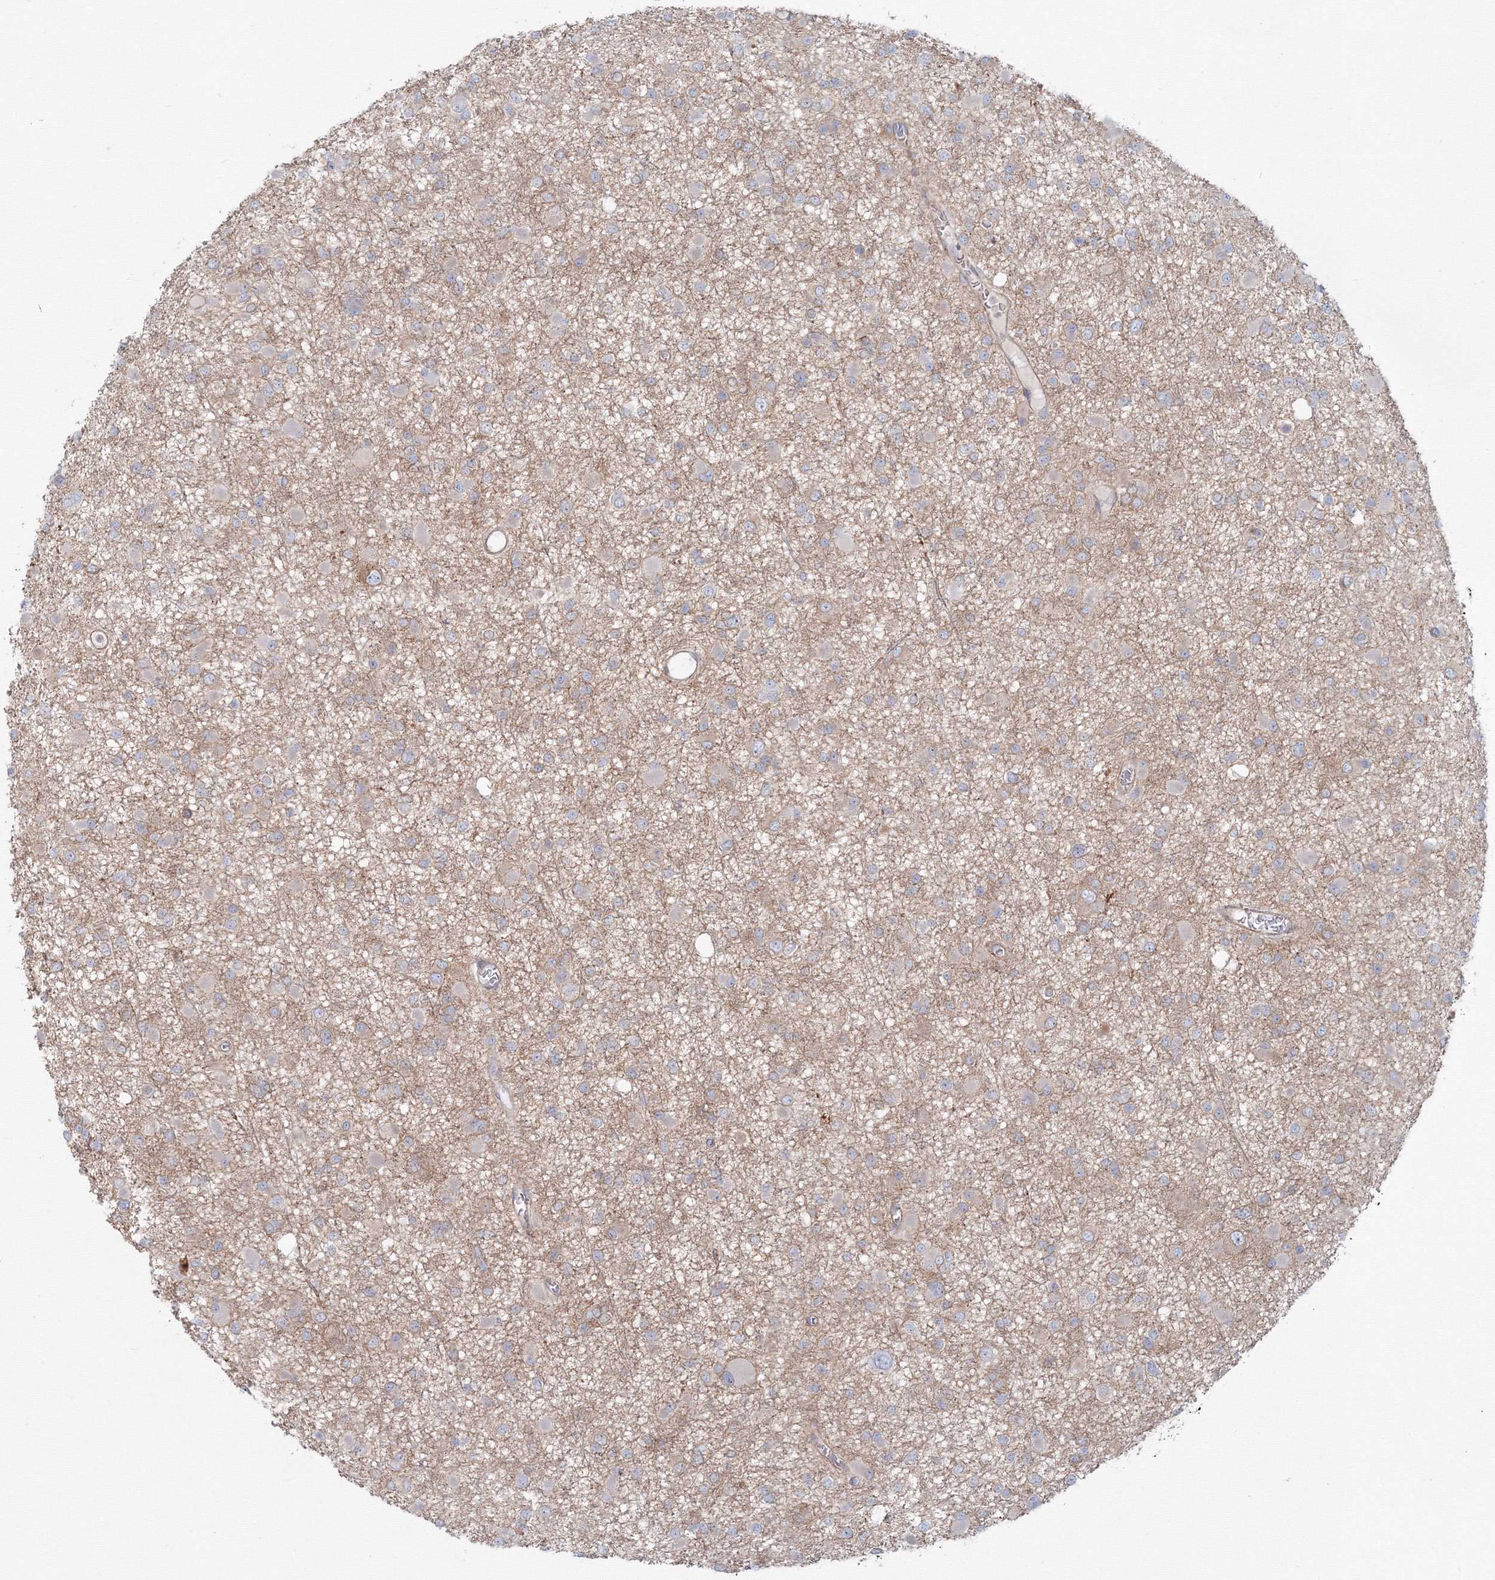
{"staining": {"intensity": "negative", "quantity": "none", "location": "none"}, "tissue": "glioma", "cell_type": "Tumor cells", "image_type": "cancer", "snomed": [{"axis": "morphology", "description": "Glioma, malignant, Low grade"}, {"axis": "topography", "description": "Brain"}], "caption": "There is no significant staining in tumor cells of glioma.", "gene": "SH3PXD2A", "patient": {"sex": "female", "age": 22}}